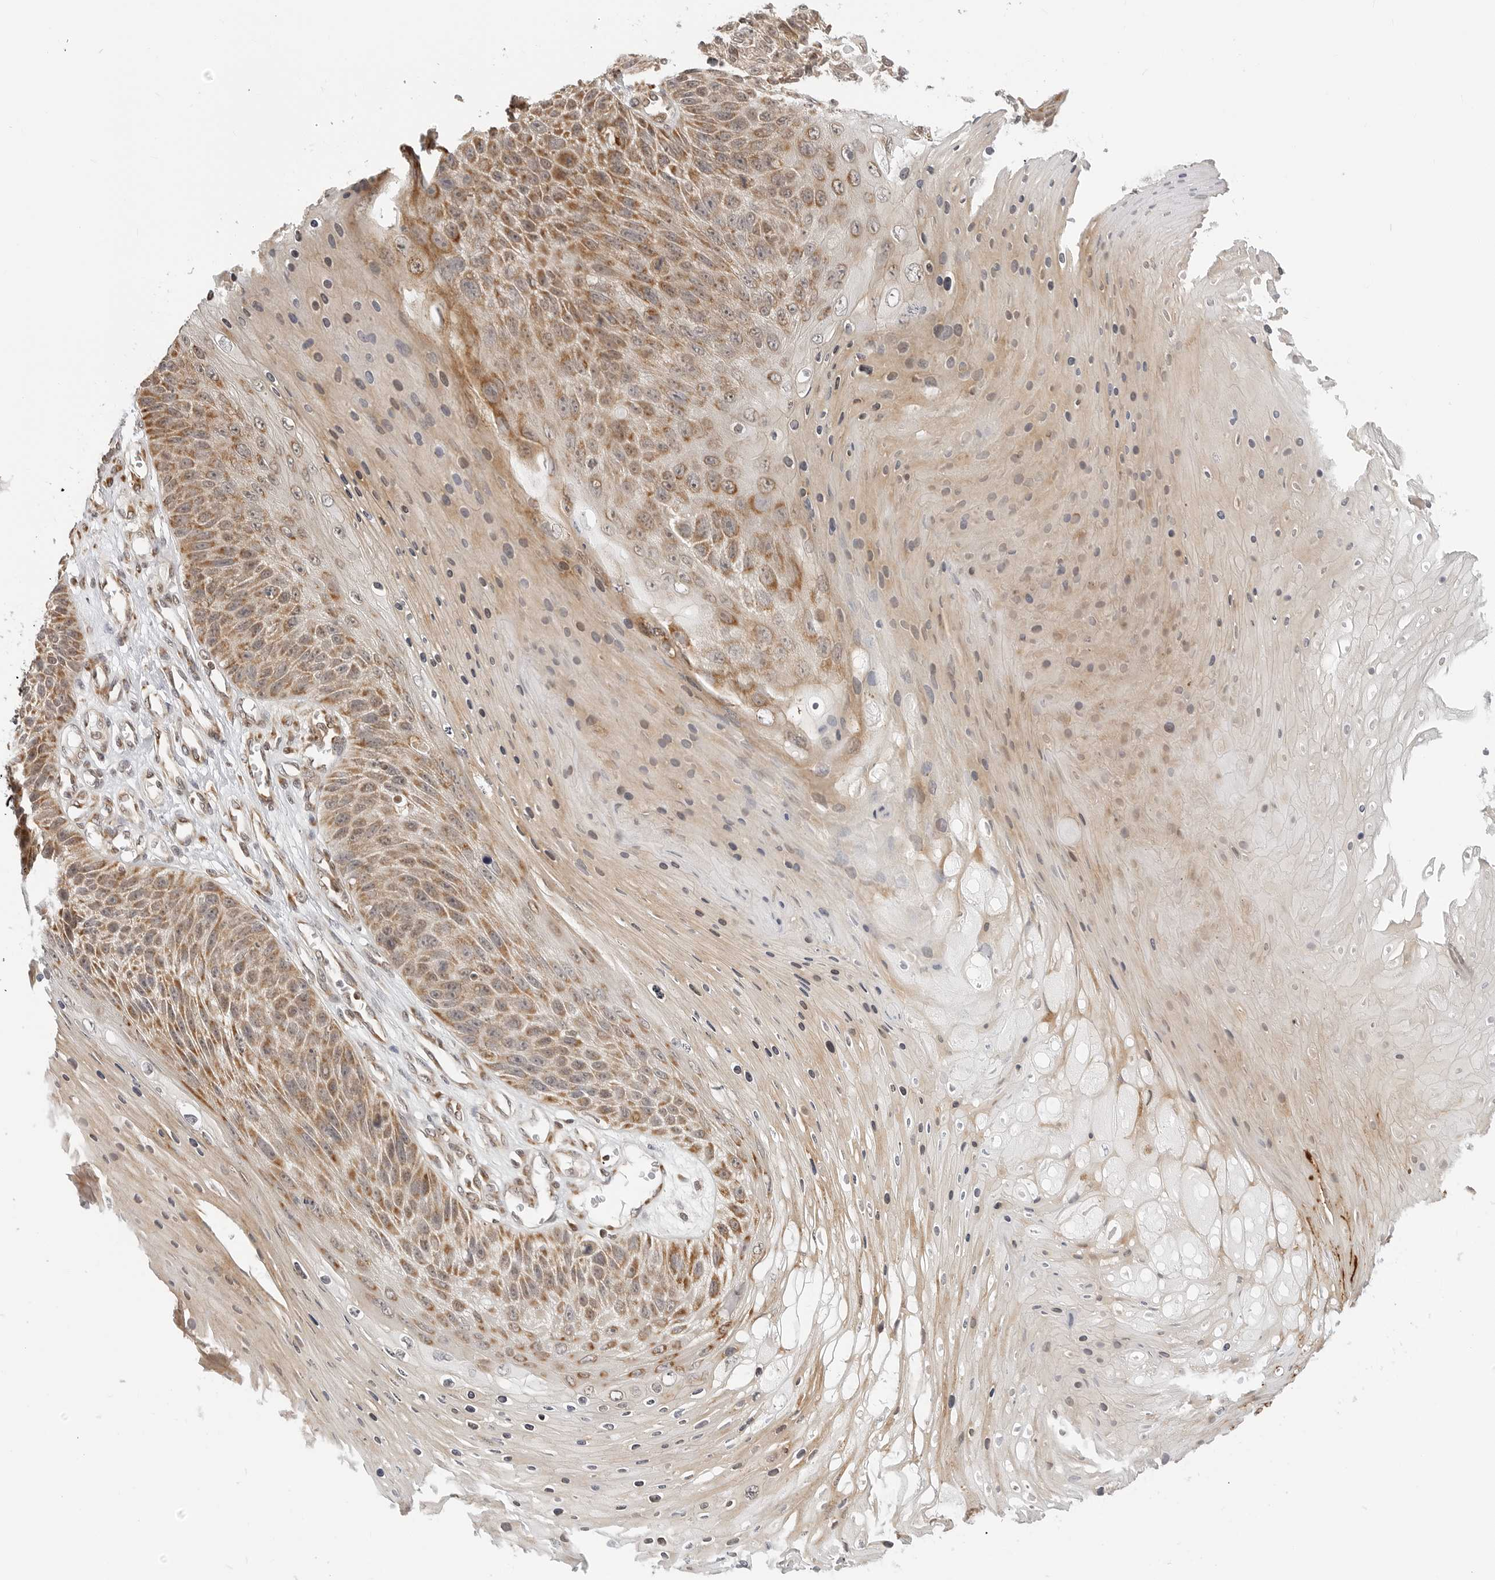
{"staining": {"intensity": "moderate", "quantity": ">75%", "location": "cytoplasmic/membranous"}, "tissue": "skin cancer", "cell_type": "Tumor cells", "image_type": "cancer", "snomed": [{"axis": "morphology", "description": "Squamous cell carcinoma, NOS"}, {"axis": "topography", "description": "Skin"}], "caption": "Skin squamous cell carcinoma stained with a protein marker reveals moderate staining in tumor cells.", "gene": "POLR3GL", "patient": {"sex": "female", "age": 88}}